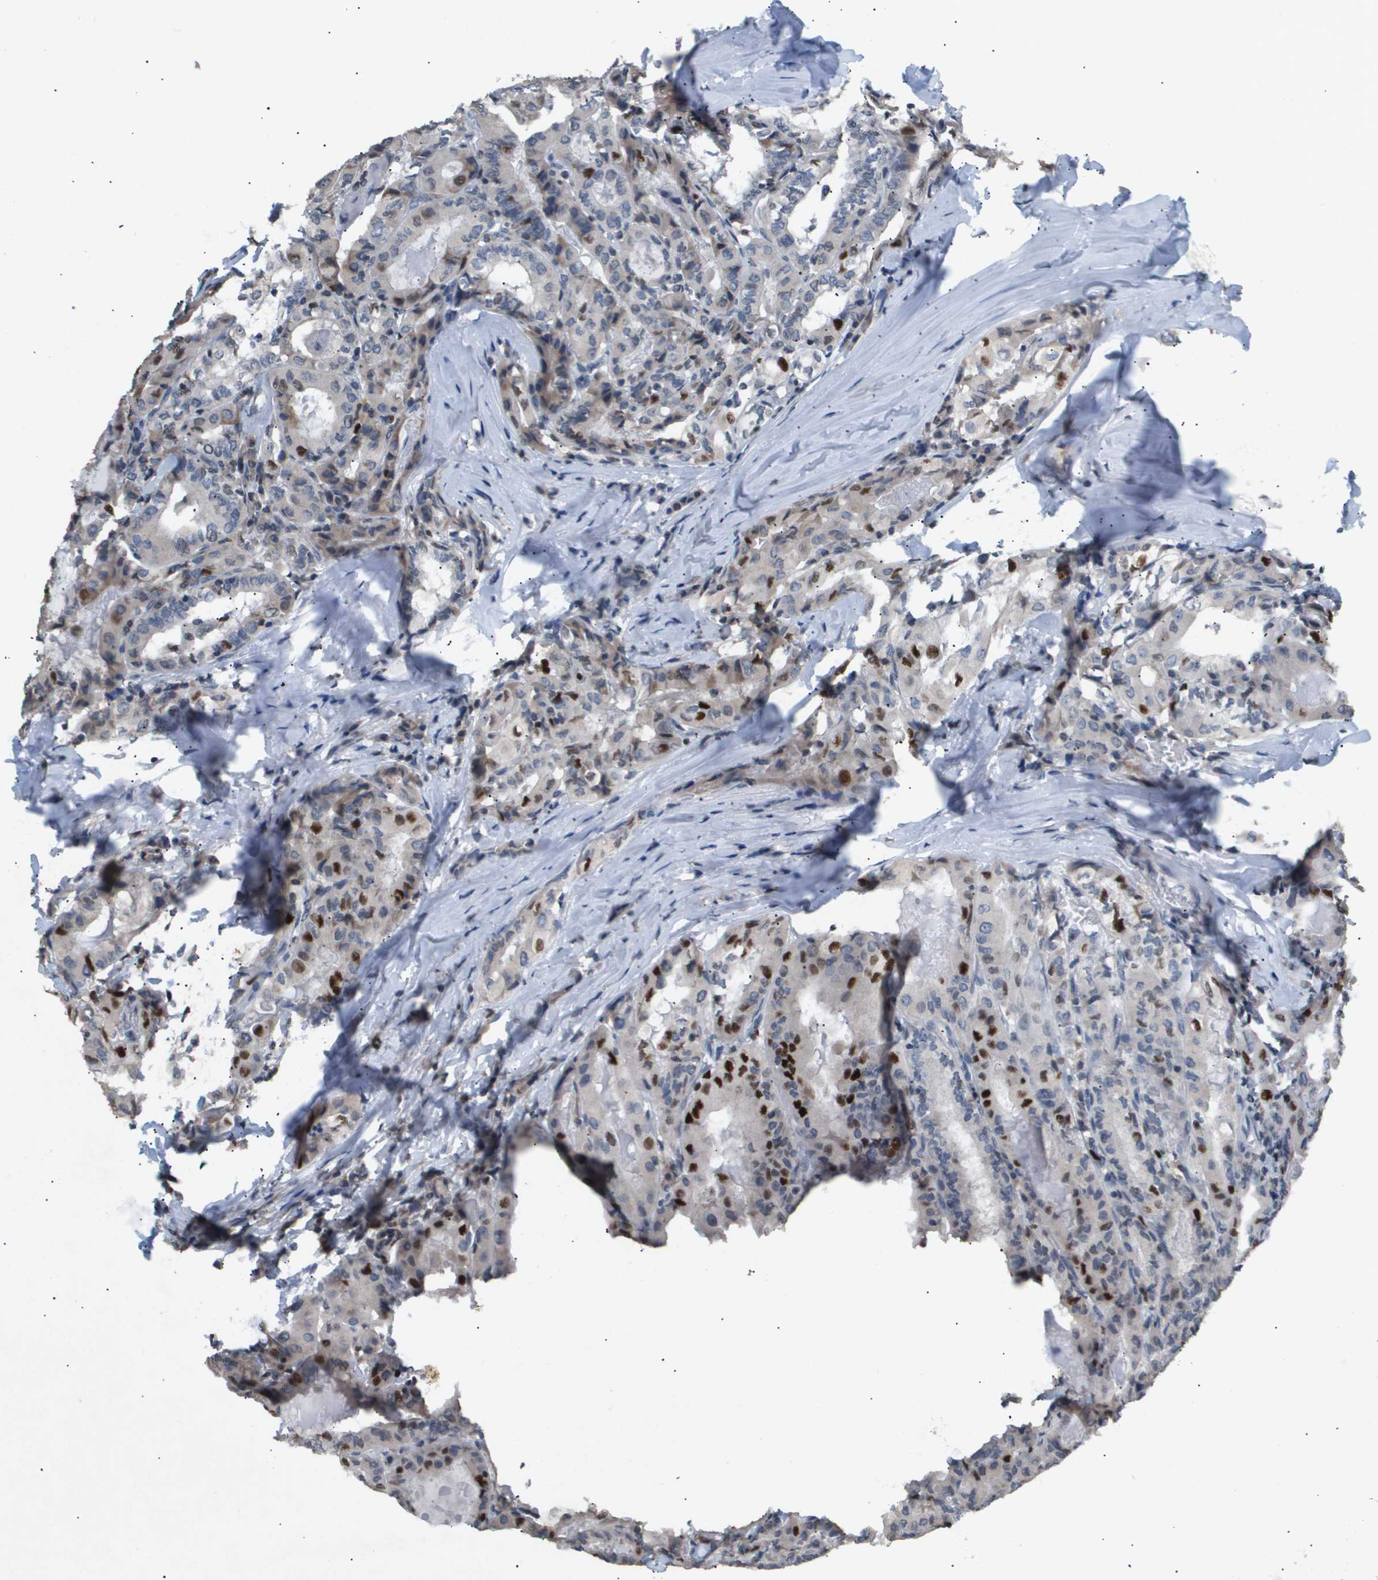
{"staining": {"intensity": "strong", "quantity": "<25%", "location": "nuclear"}, "tissue": "thyroid cancer", "cell_type": "Tumor cells", "image_type": "cancer", "snomed": [{"axis": "morphology", "description": "Papillary adenocarcinoma, NOS"}, {"axis": "topography", "description": "Thyroid gland"}], "caption": "About <25% of tumor cells in human papillary adenocarcinoma (thyroid) exhibit strong nuclear protein positivity as visualized by brown immunohistochemical staining.", "gene": "ANAPC2", "patient": {"sex": "female", "age": 42}}